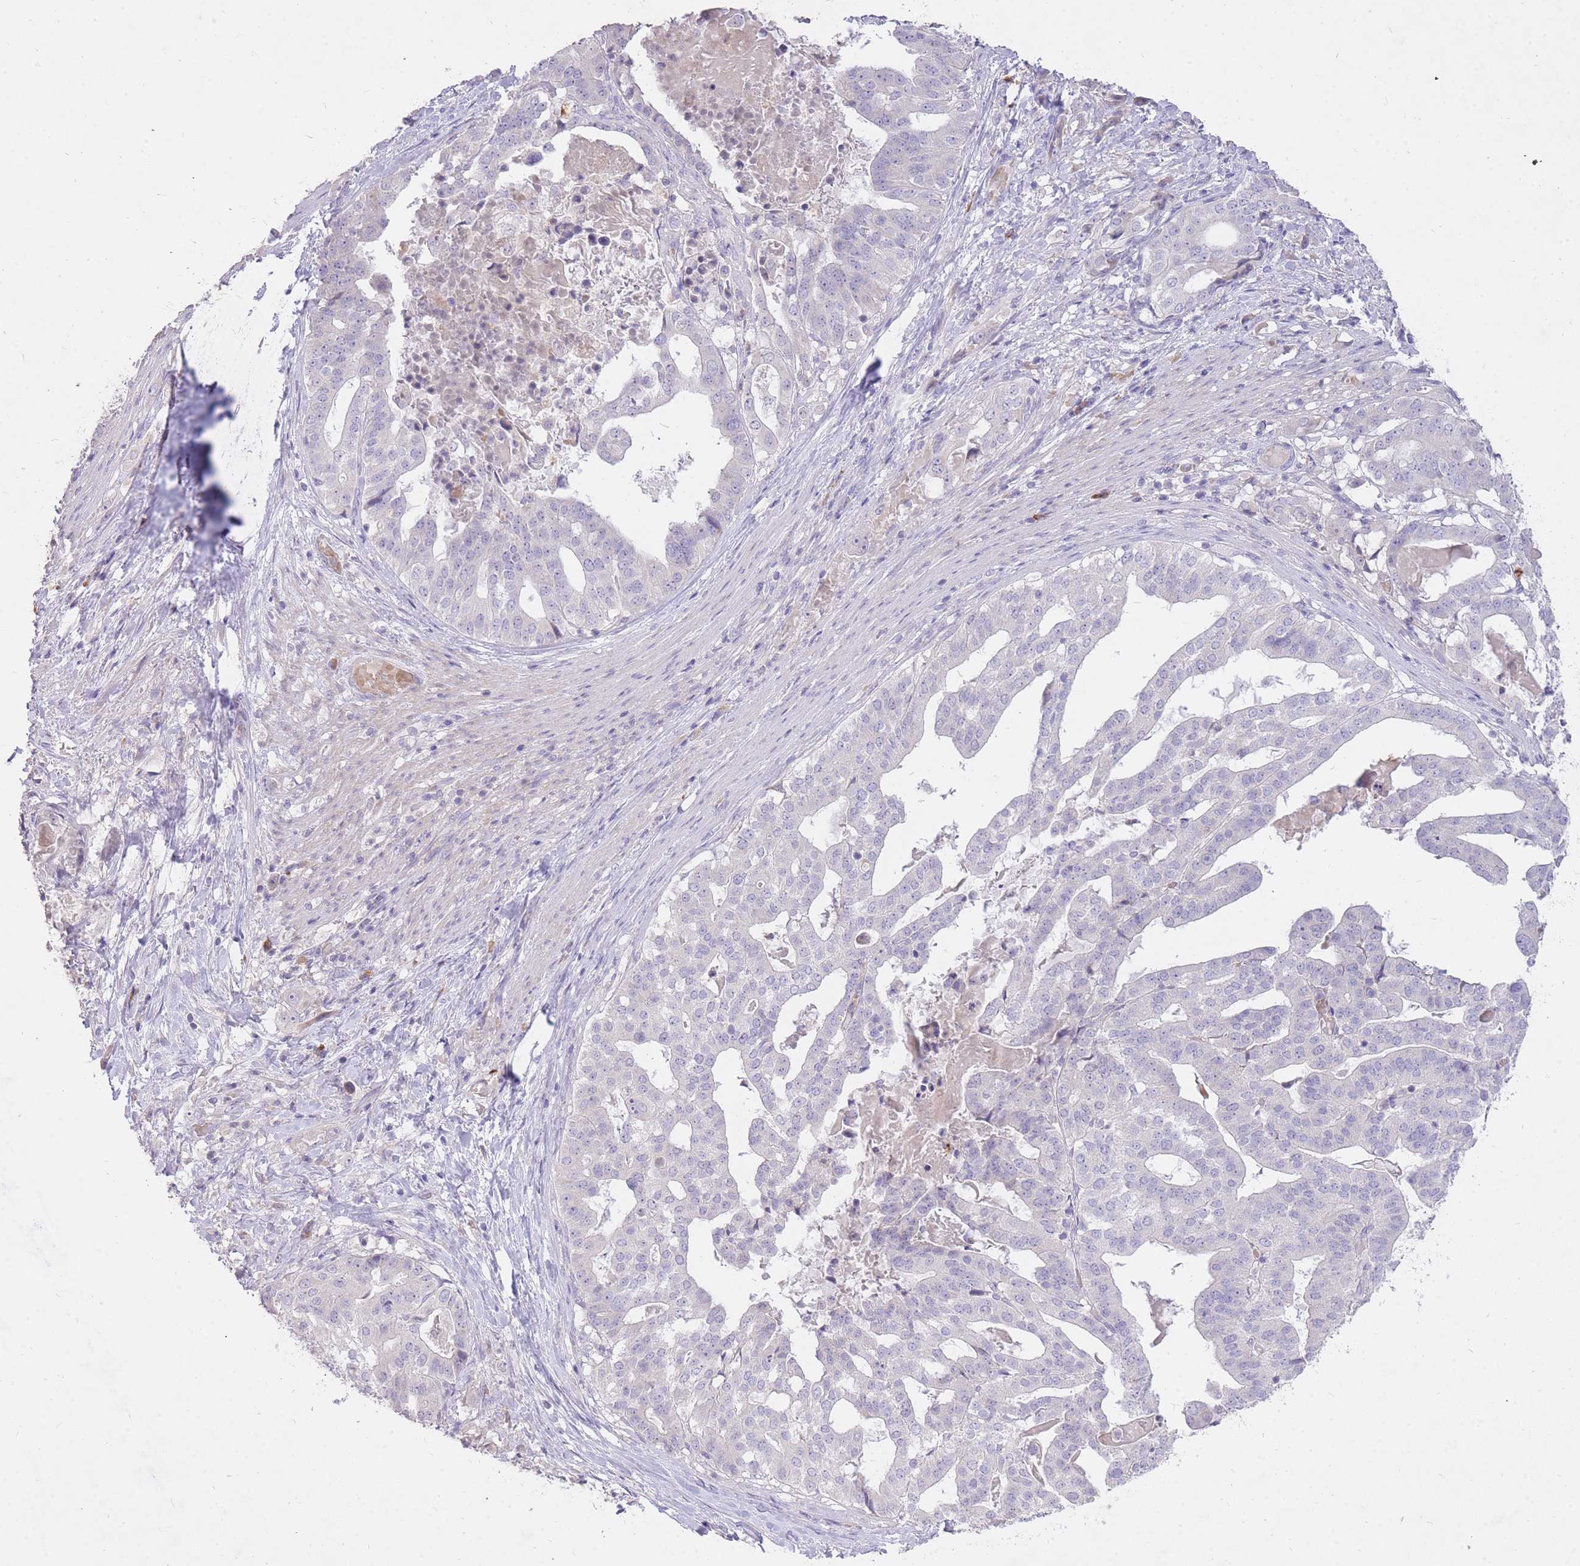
{"staining": {"intensity": "negative", "quantity": "none", "location": "none"}, "tissue": "stomach cancer", "cell_type": "Tumor cells", "image_type": "cancer", "snomed": [{"axis": "morphology", "description": "Adenocarcinoma, NOS"}, {"axis": "topography", "description": "Stomach"}], "caption": "The image displays no staining of tumor cells in adenocarcinoma (stomach).", "gene": "FRG2C", "patient": {"sex": "male", "age": 48}}